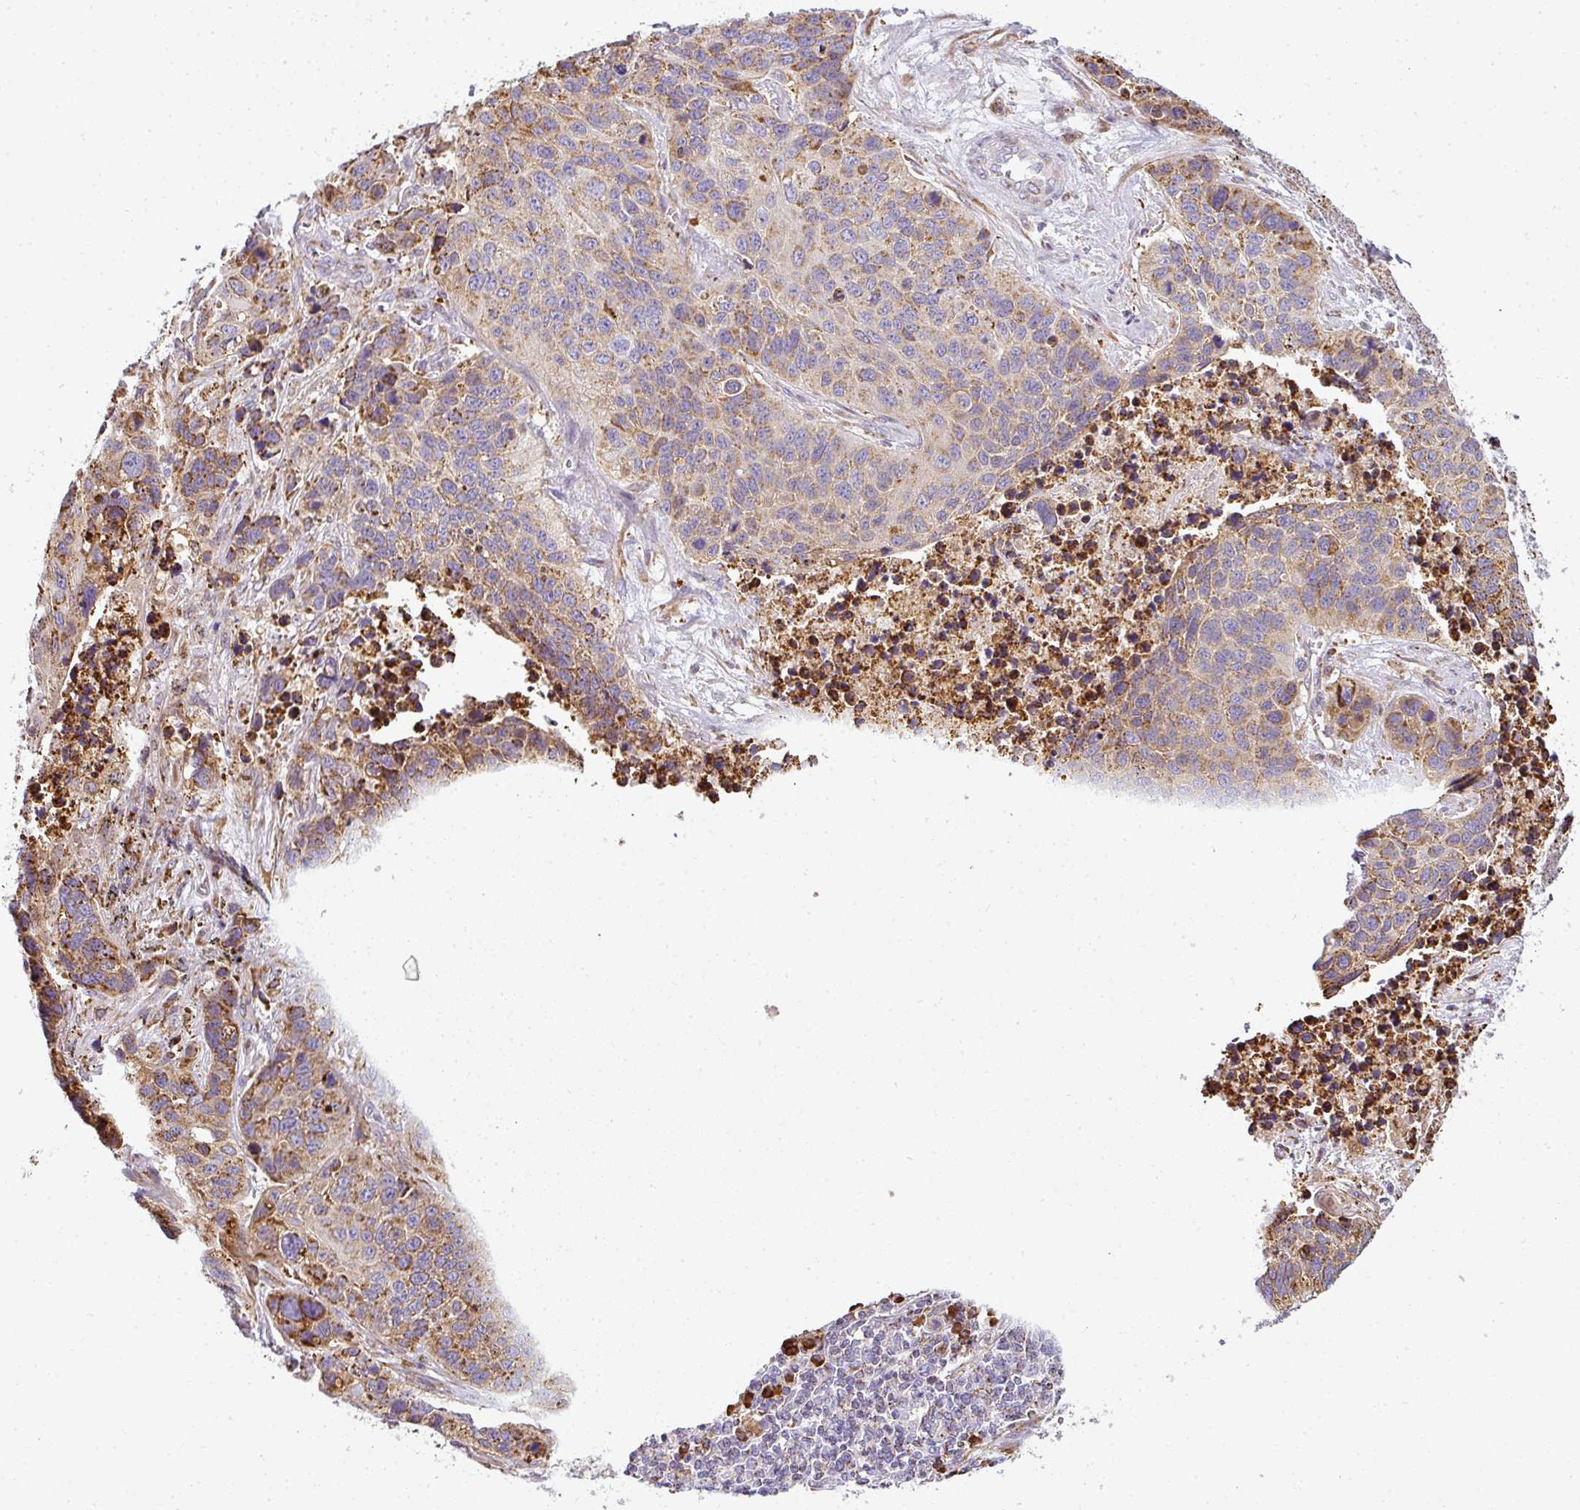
{"staining": {"intensity": "moderate", "quantity": ">75%", "location": "cytoplasmic/membranous"}, "tissue": "lung cancer", "cell_type": "Tumor cells", "image_type": "cancer", "snomed": [{"axis": "morphology", "description": "Squamous cell carcinoma, NOS"}, {"axis": "topography", "description": "Lung"}], "caption": "Squamous cell carcinoma (lung) stained with DAB (3,3'-diaminobenzidine) immunohistochemistry (IHC) exhibits medium levels of moderate cytoplasmic/membranous staining in about >75% of tumor cells.", "gene": "ANKRD18A", "patient": {"sex": "male", "age": 62}}